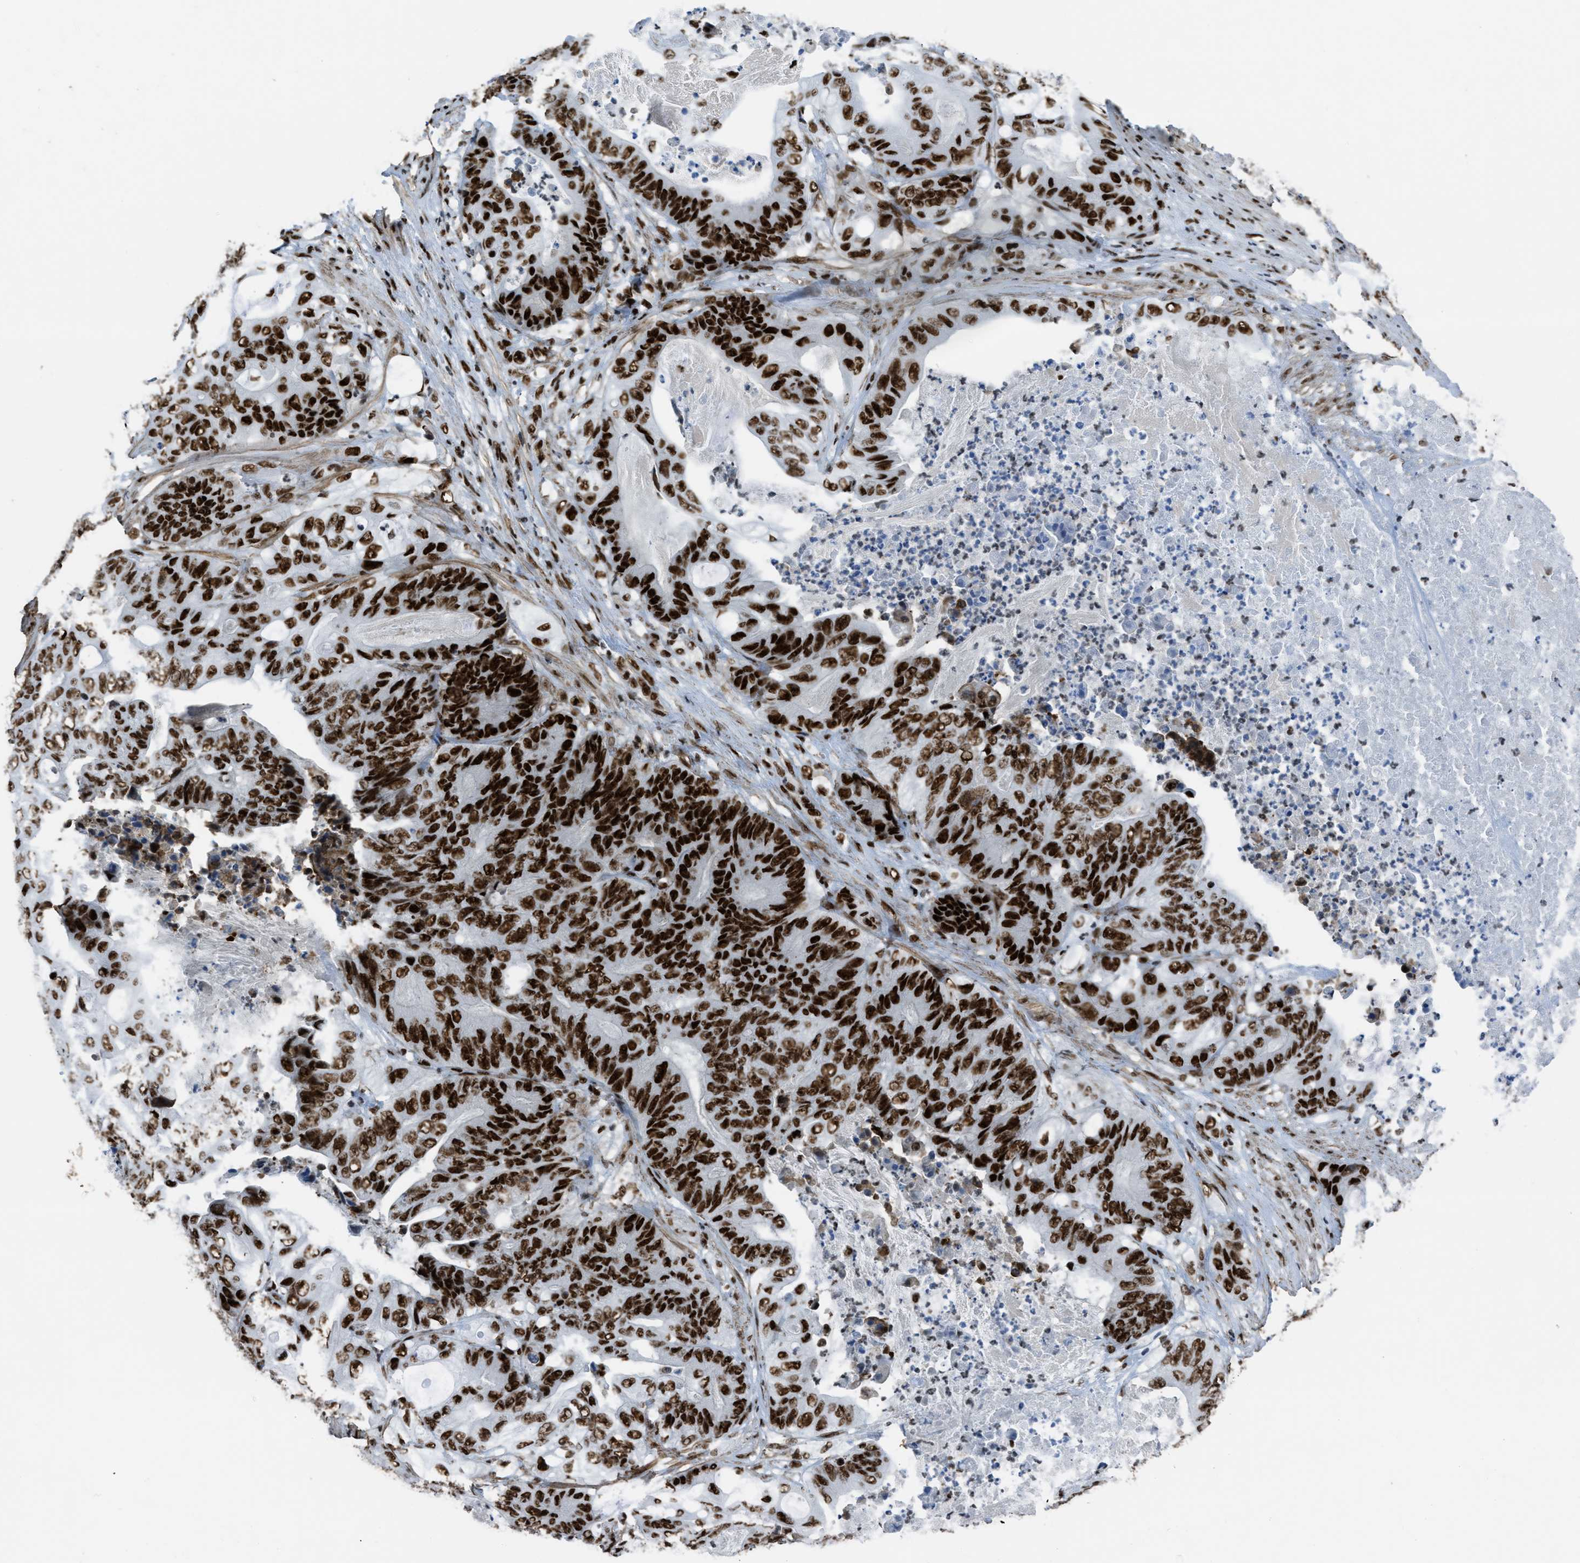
{"staining": {"intensity": "strong", "quantity": ">75%", "location": "nuclear"}, "tissue": "stomach cancer", "cell_type": "Tumor cells", "image_type": "cancer", "snomed": [{"axis": "morphology", "description": "Adenocarcinoma, NOS"}, {"axis": "topography", "description": "Stomach"}], "caption": "This image demonstrates IHC staining of stomach adenocarcinoma, with high strong nuclear expression in approximately >75% of tumor cells.", "gene": "ZNF207", "patient": {"sex": "female", "age": 73}}